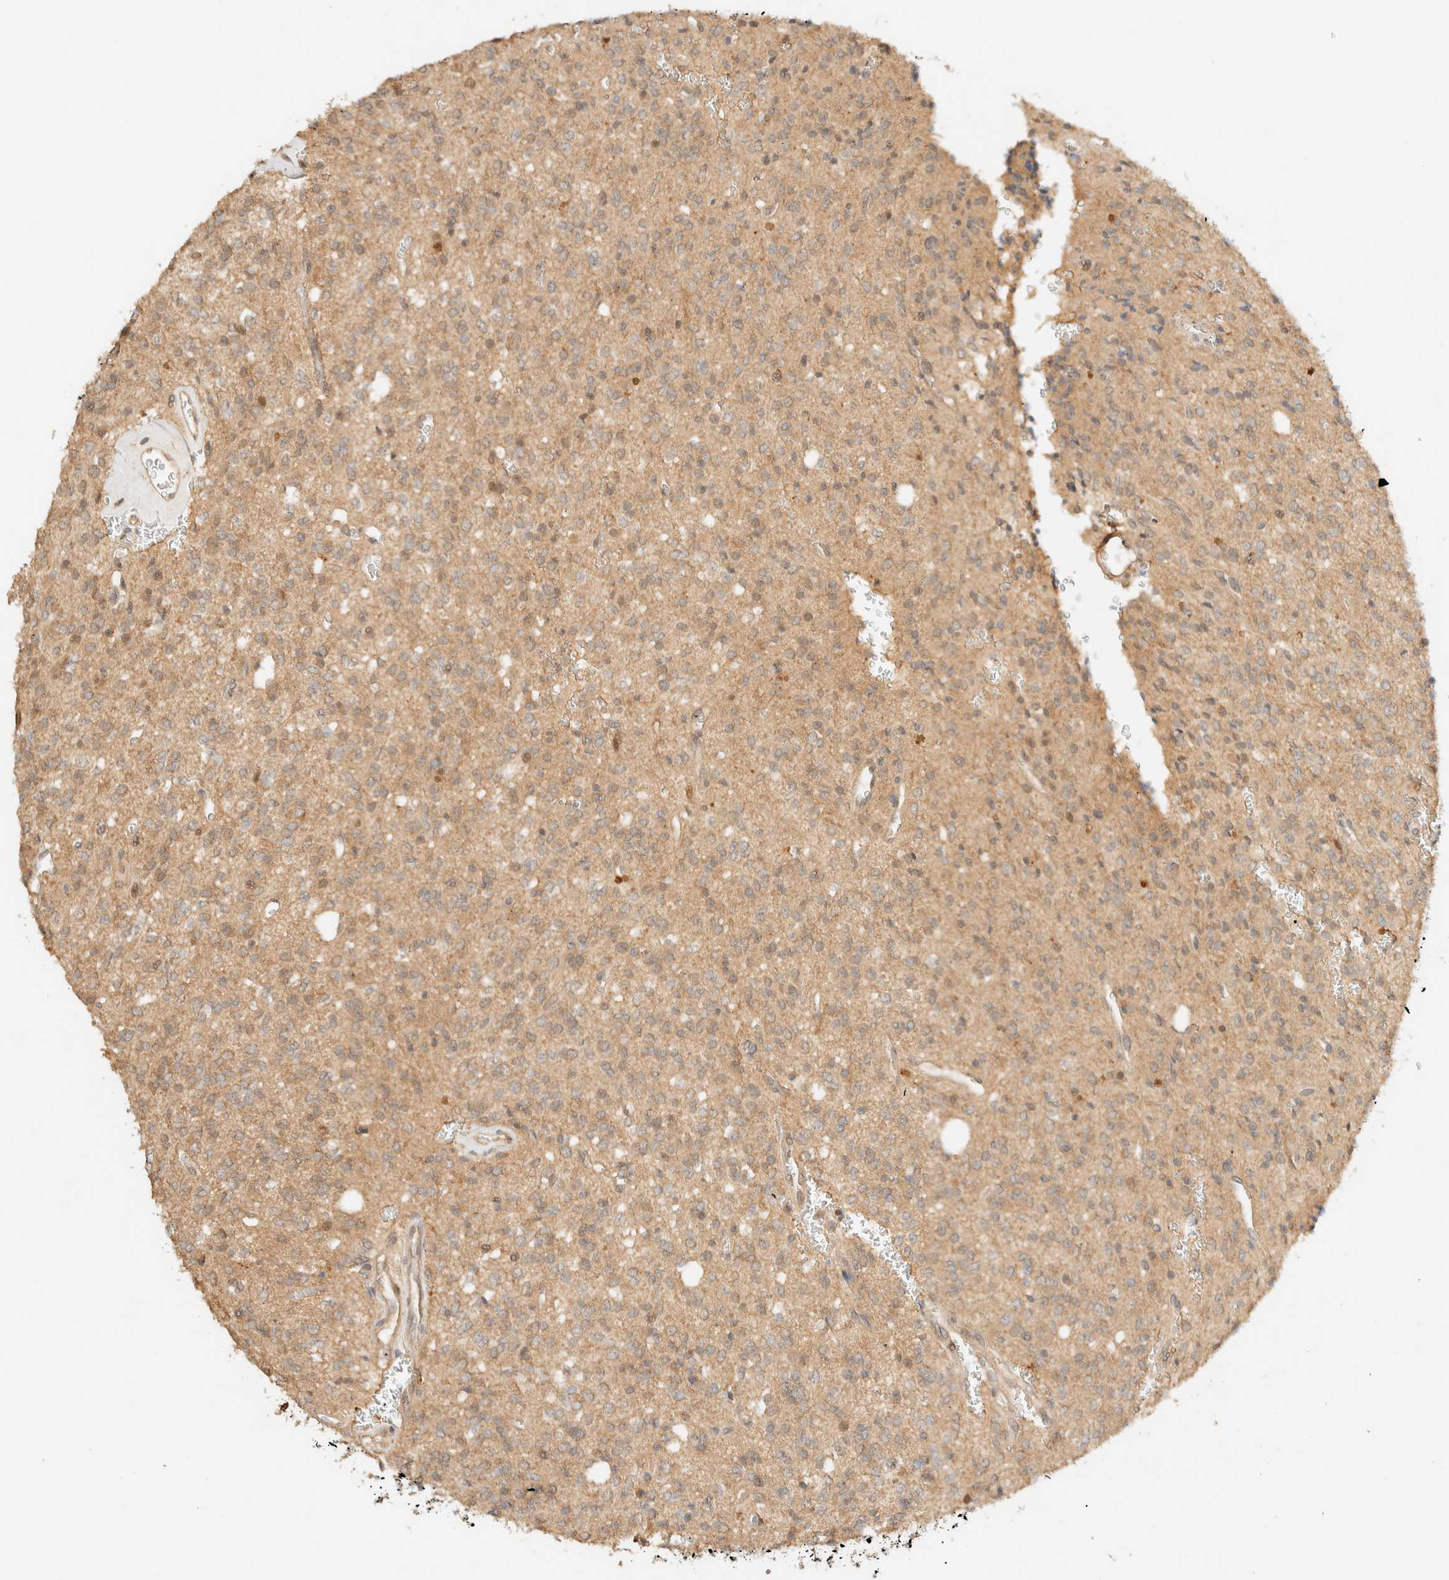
{"staining": {"intensity": "weak", "quantity": ">75%", "location": "cytoplasmic/membranous"}, "tissue": "glioma", "cell_type": "Tumor cells", "image_type": "cancer", "snomed": [{"axis": "morphology", "description": "Glioma, malignant, High grade"}, {"axis": "topography", "description": "Brain"}], "caption": "Protein analysis of malignant glioma (high-grade) tissue exhibits weak cytoplasmic/membranous expression in about >75% of tumor cells.", "gene": "ZBTB34", "patient": {"sex": "male", "age": 34}}